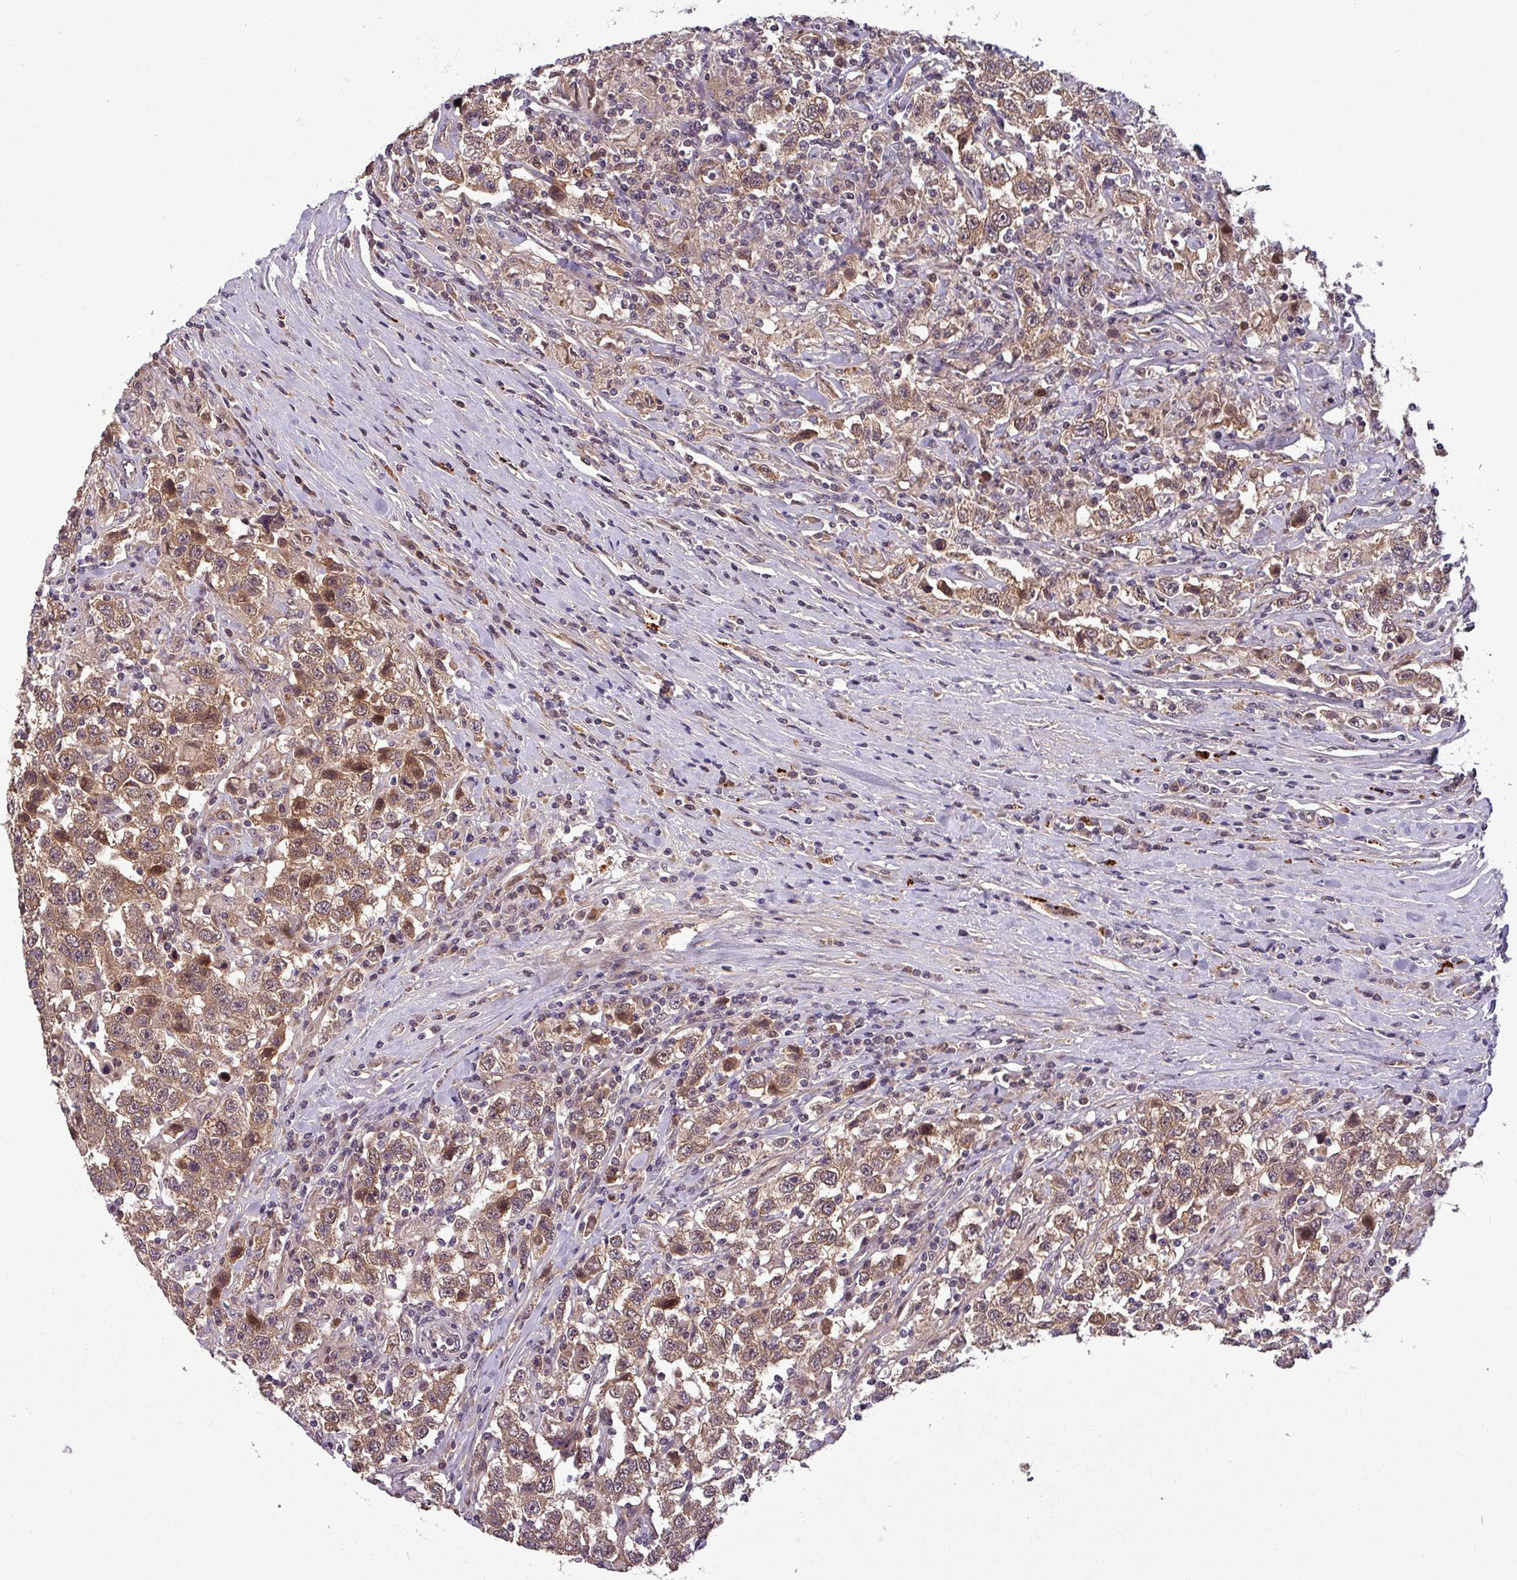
{"staining": {"intensity": "moderate", "quantity": ">75%", "location": "cytoplasmic/membranous"}, "tissue": "testis cancer", "cell_type": "Tumor cells", "image_type": "cancer", "snomed": [{"axis": "morphology", "description": "Seminoma, NOS"}, {"axis": "topography", "description": "Testis"}], "caption": "Immunohistochemistry (IHC) (DAB (3,3'-diaminobenzidine)) staining of human seminoma (testis) demonstrates moderate cytoplasmic/membranous protein staining in about >75% of tumor cells.", "gene": "PUS1", "patient": {"sex": "male", "age": 41}}